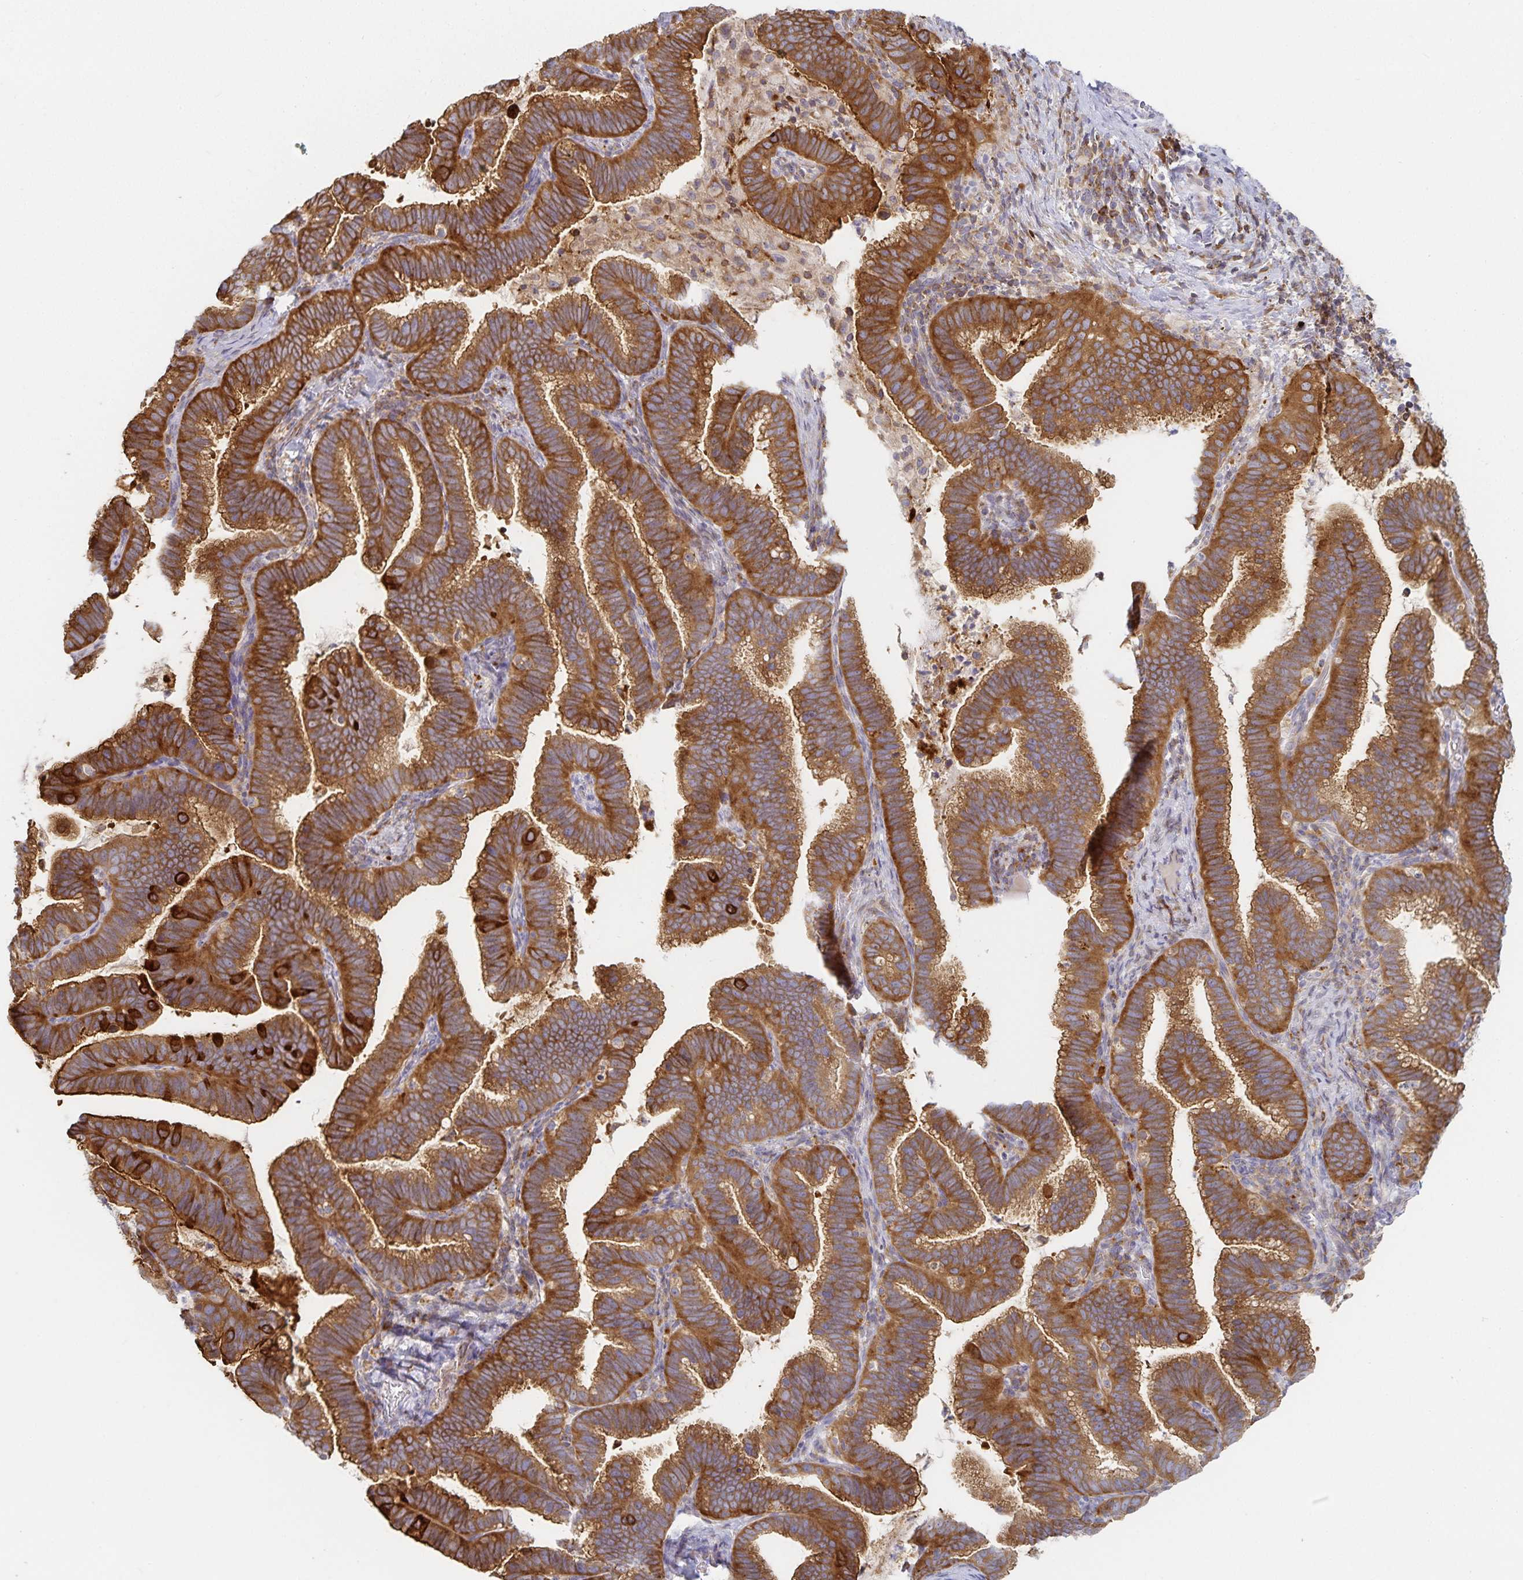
{"staining": {"intensity": "strong", "quantity": ">75%", "location": "cytoplasmic/membranous"}, "tissue": "cervical cancer", "cell_type": "Tumor cells", "image_type": "cancer", "snomed": [{"axis": "morphology", "description": "Adenocarcinoma, NOS"}, {"axis": "topography", "description": "Cervix"}], "caption": "Tumor cells display strong cytoplasmic/membranous expression in approximately >75% of cells in cervical cancer.", "gene": "NOMO1", "patient": {"sex": "female", "age": 61}}